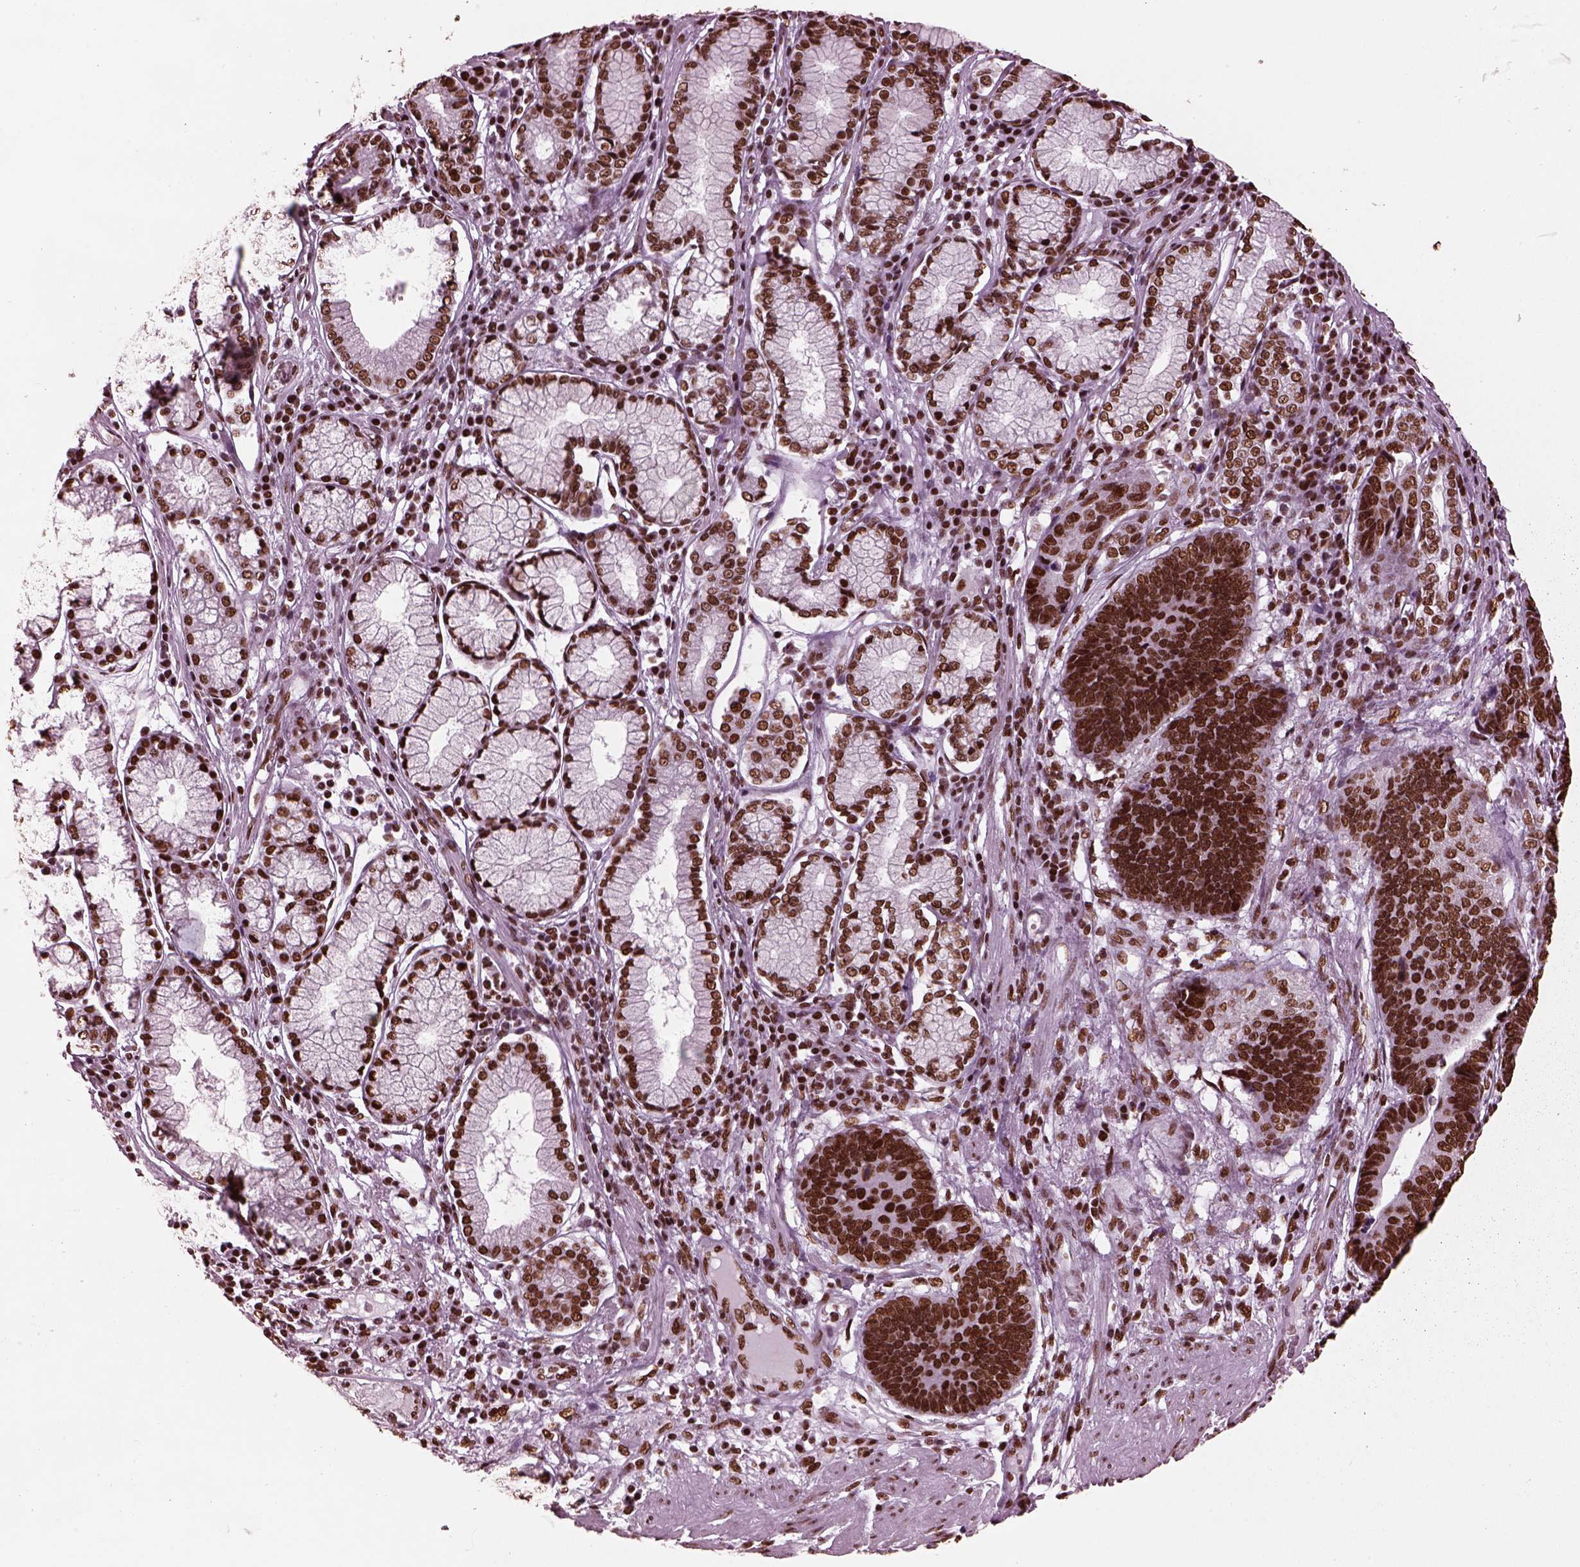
{"staining": {"intensity": "strong", "quantity": ">75%", "location": "nuclear"}, "tissue": "stomach cancer", "cell_type": "Tumor cells", "image_type": "cancer", "snomed": [{"axis": "morphology", "description": "Adenocarcinoma, NOS"}, {"axis": "topography", "description": "Stomach"}], "caption": "High-magnification brightfield microscopy of stomach cancer (adenocarcinoma) stained with DAB (brown) and counterstained with hematoxylin (blue). tumor cells exhibit strong nuclear positivity is appreciated in approximately>75% of cells.", "gene": "CBFA2T3", "patient": {"sex": "male", "age": 84}}